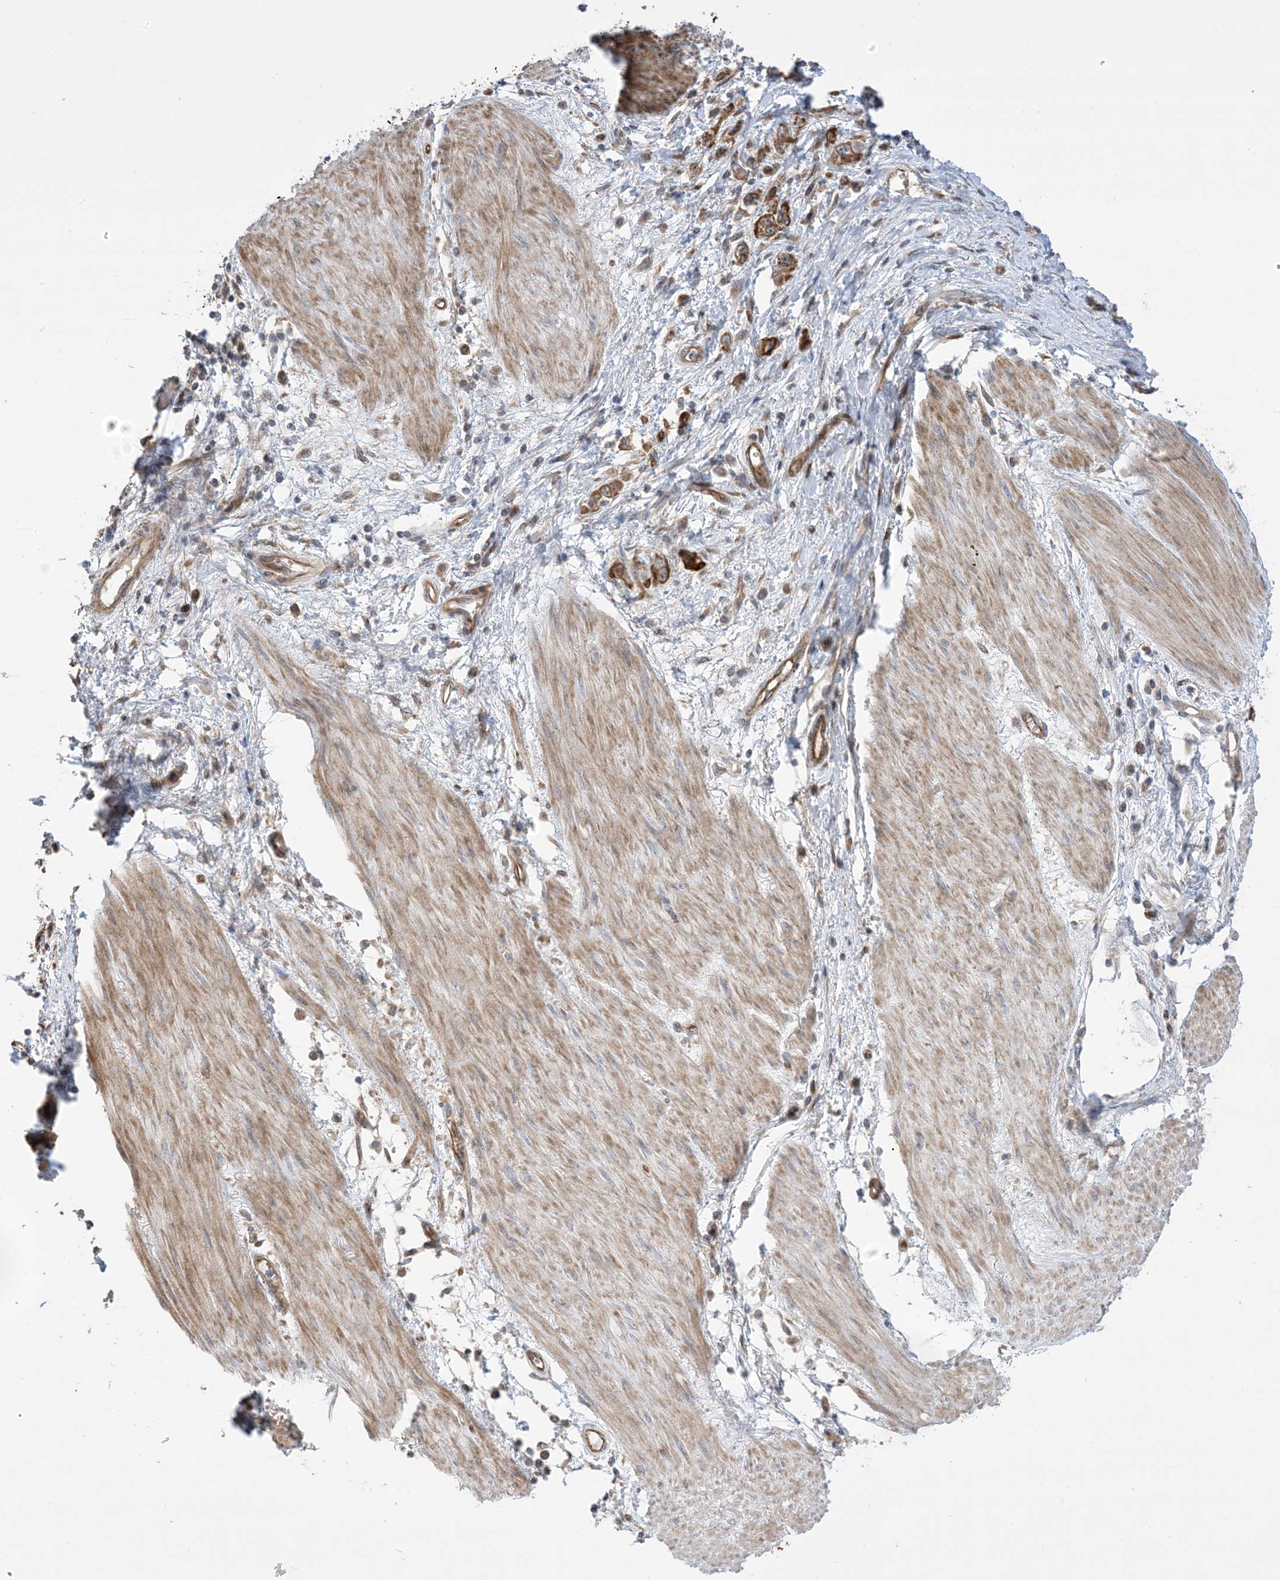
{"staining": {"intensity": "moderate", "quantity": ">75%", "location": "cytoplasmic/membranous"}, "tissue": "stomach cancer", "cell_type": "Tumor cells", "image_type": "cancer", "snomed": [{"axis": "morphology", "description": "Adenocarcinoma, NOS"}, {"axis": "topography", "description": "Stomach"}], "caption": "An IHC photomicrograph of neoplastic tissue is shown. Protein staining in brown highlights moderate cytoplasmic/membranous positivity in adenocarcinoma (stomach) within tumor cells.", "gene": "CLEC16A", "patient": {"sex": "female", "age": 76}}